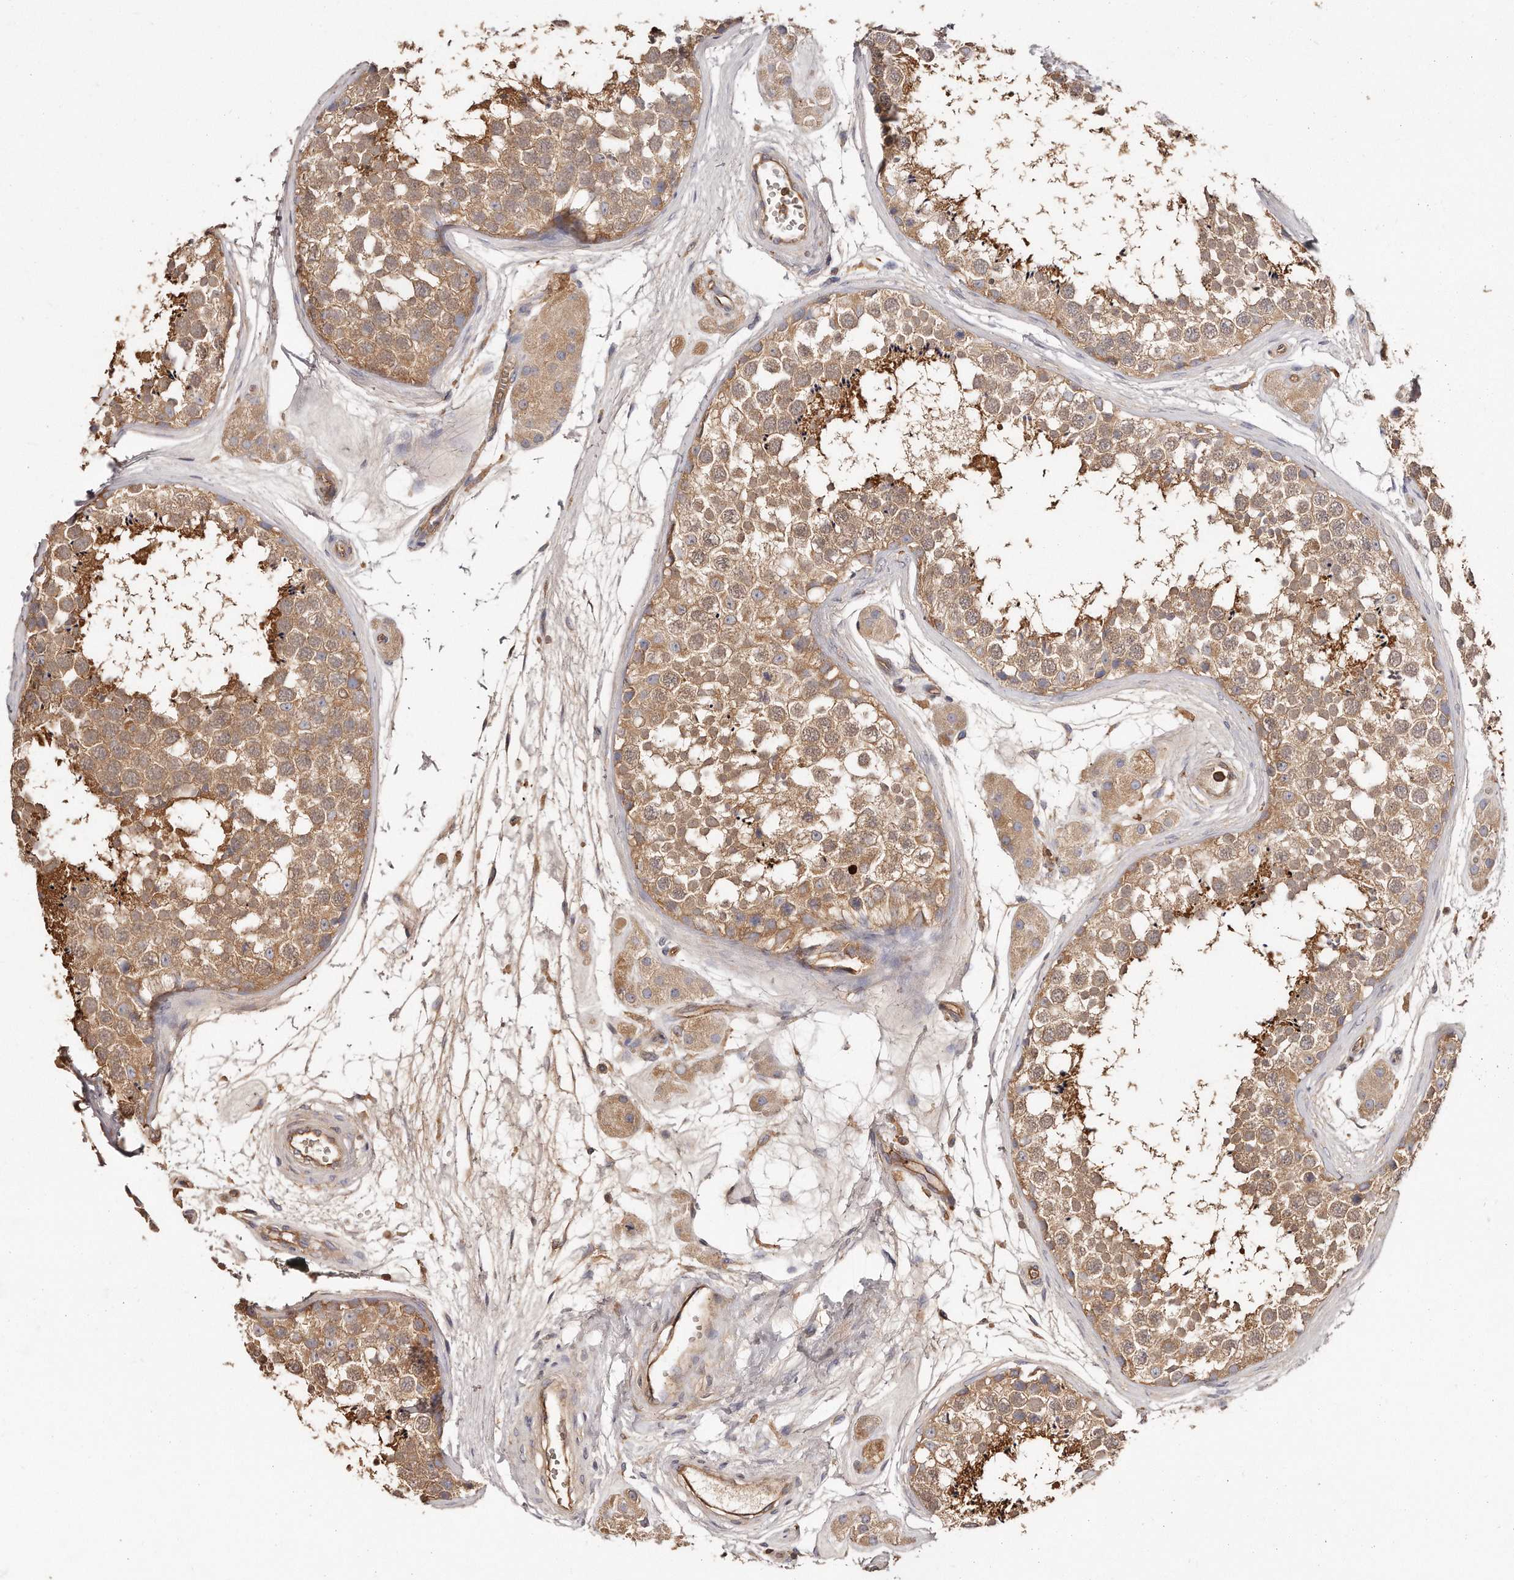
{"staining": {"intensity": "moderate", "quantity": ">75%", "location": "cytoplasmic/membranous"}, "tissue": "testis", "cell_type": "Cells in seminiferous ducts", "image_type": "normal", "snomed": [{"axis": "morphology", "description": "Normal tissue, NOS"}, {"axis": "topography", "description": "Testis"}], "caption": "Moderate cytoplasmic/membranous expression is present in approximately >75% of cells in seminiferous ducts in unremarkable testis.", "gene": "CAP1", "patient": {"sex": "male", "age": 56}}